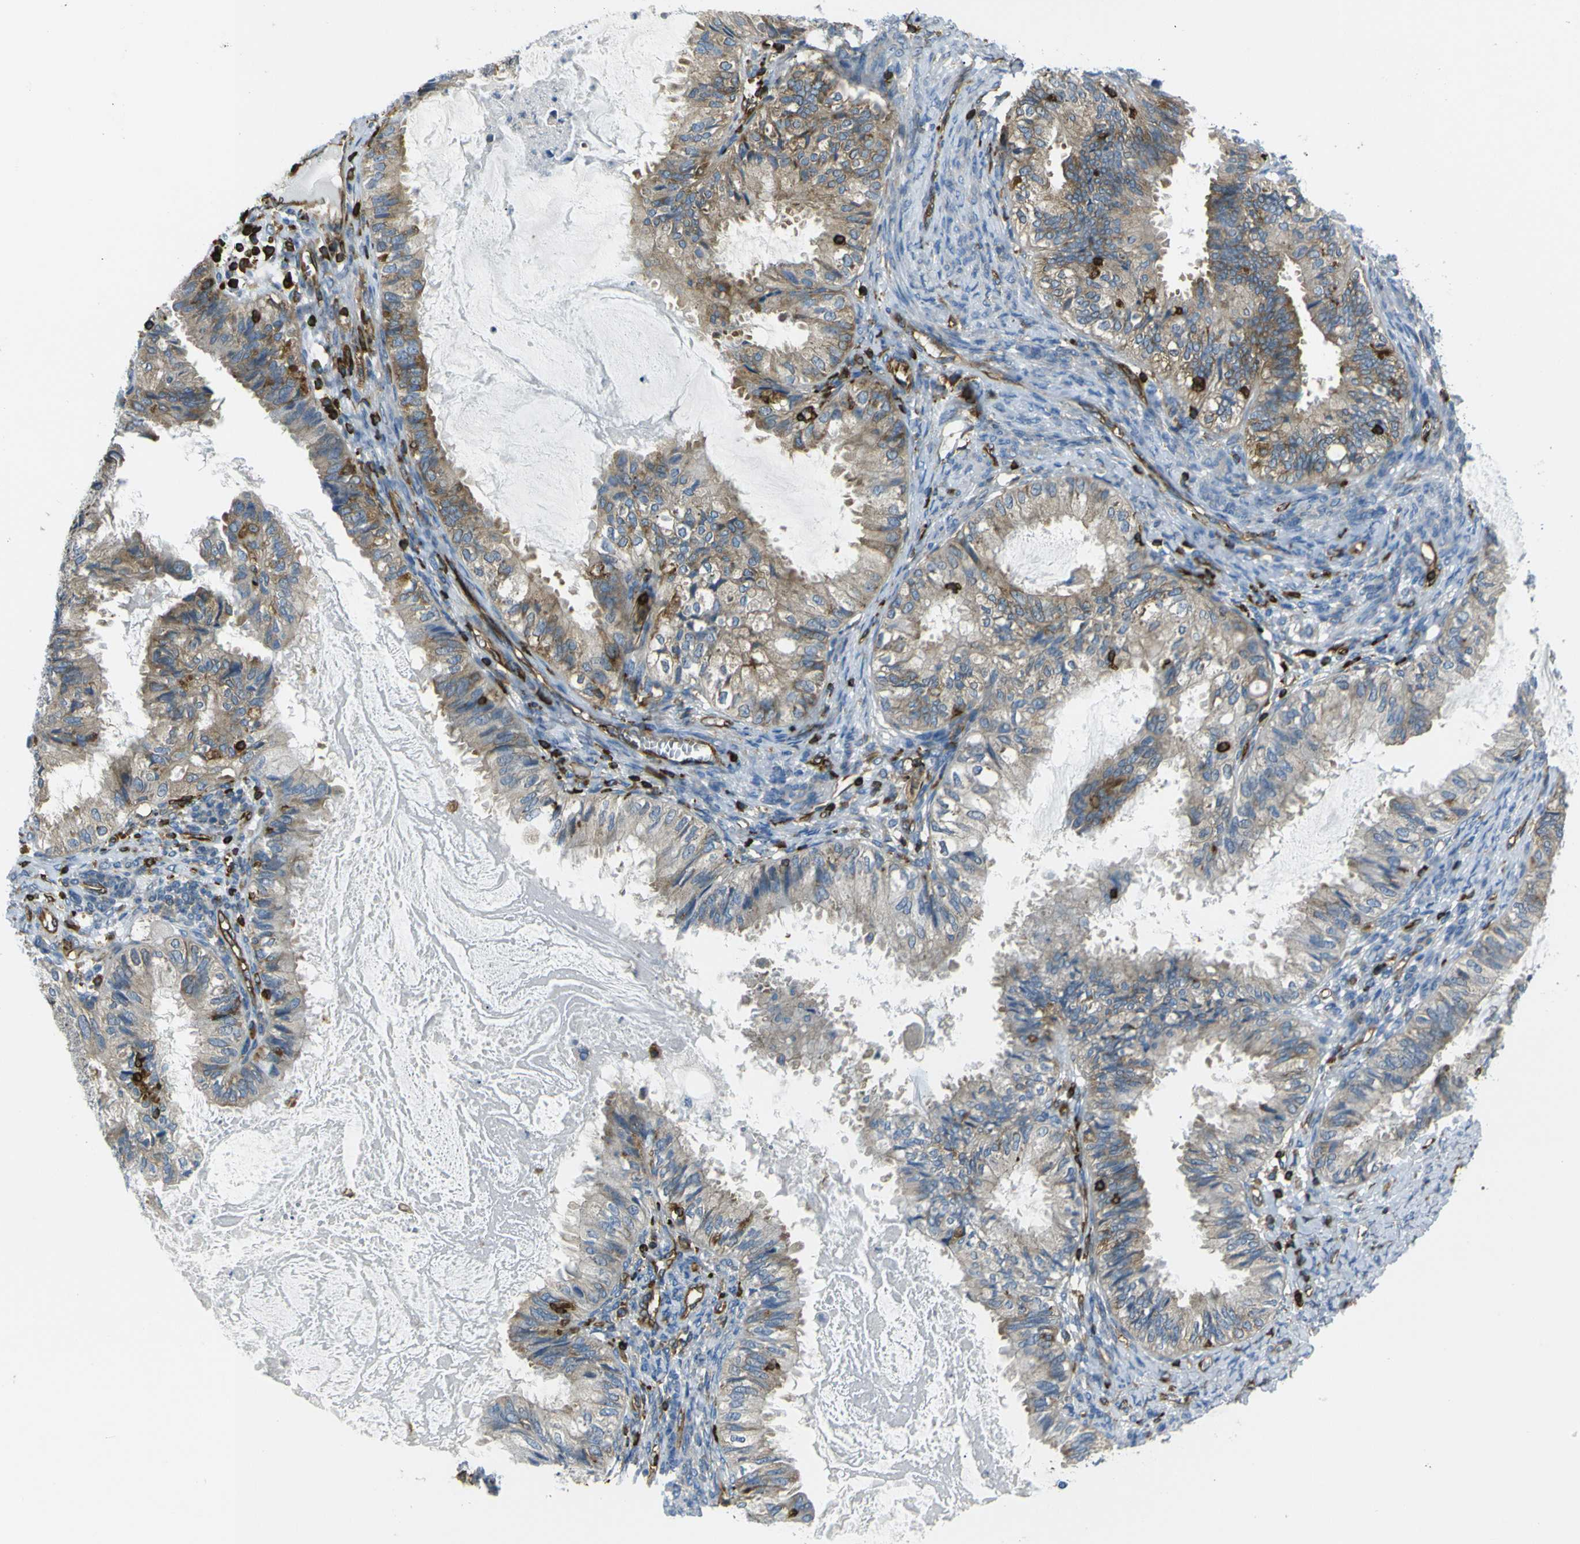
{"staining": {"intensity": "weak", "quantity": "25%-75%", "location": "cytoplasmic/membranous"}, "tissue": "cervical cancer", "cell_type": "Tumor cells", "image_type": "cancer", "snomed": [{"axis": "morphology", "description": "Normal tissue, NOS"}, {"axis": "morphology", "description": "Adenocarcinoma, NOS"}, {"axis": "topography", "description": "Cervix"}, {"axis": "topography", "description": "Endometrium"}], "caption": "Protein staining of cervical adenocarcinoma tissue shows weak cytoplasmic/membranous positivity in approximately 25%-75% of tumor cells.", "gene": "ARHGEF1", "patient": {"sex": "female", "age": 86}}